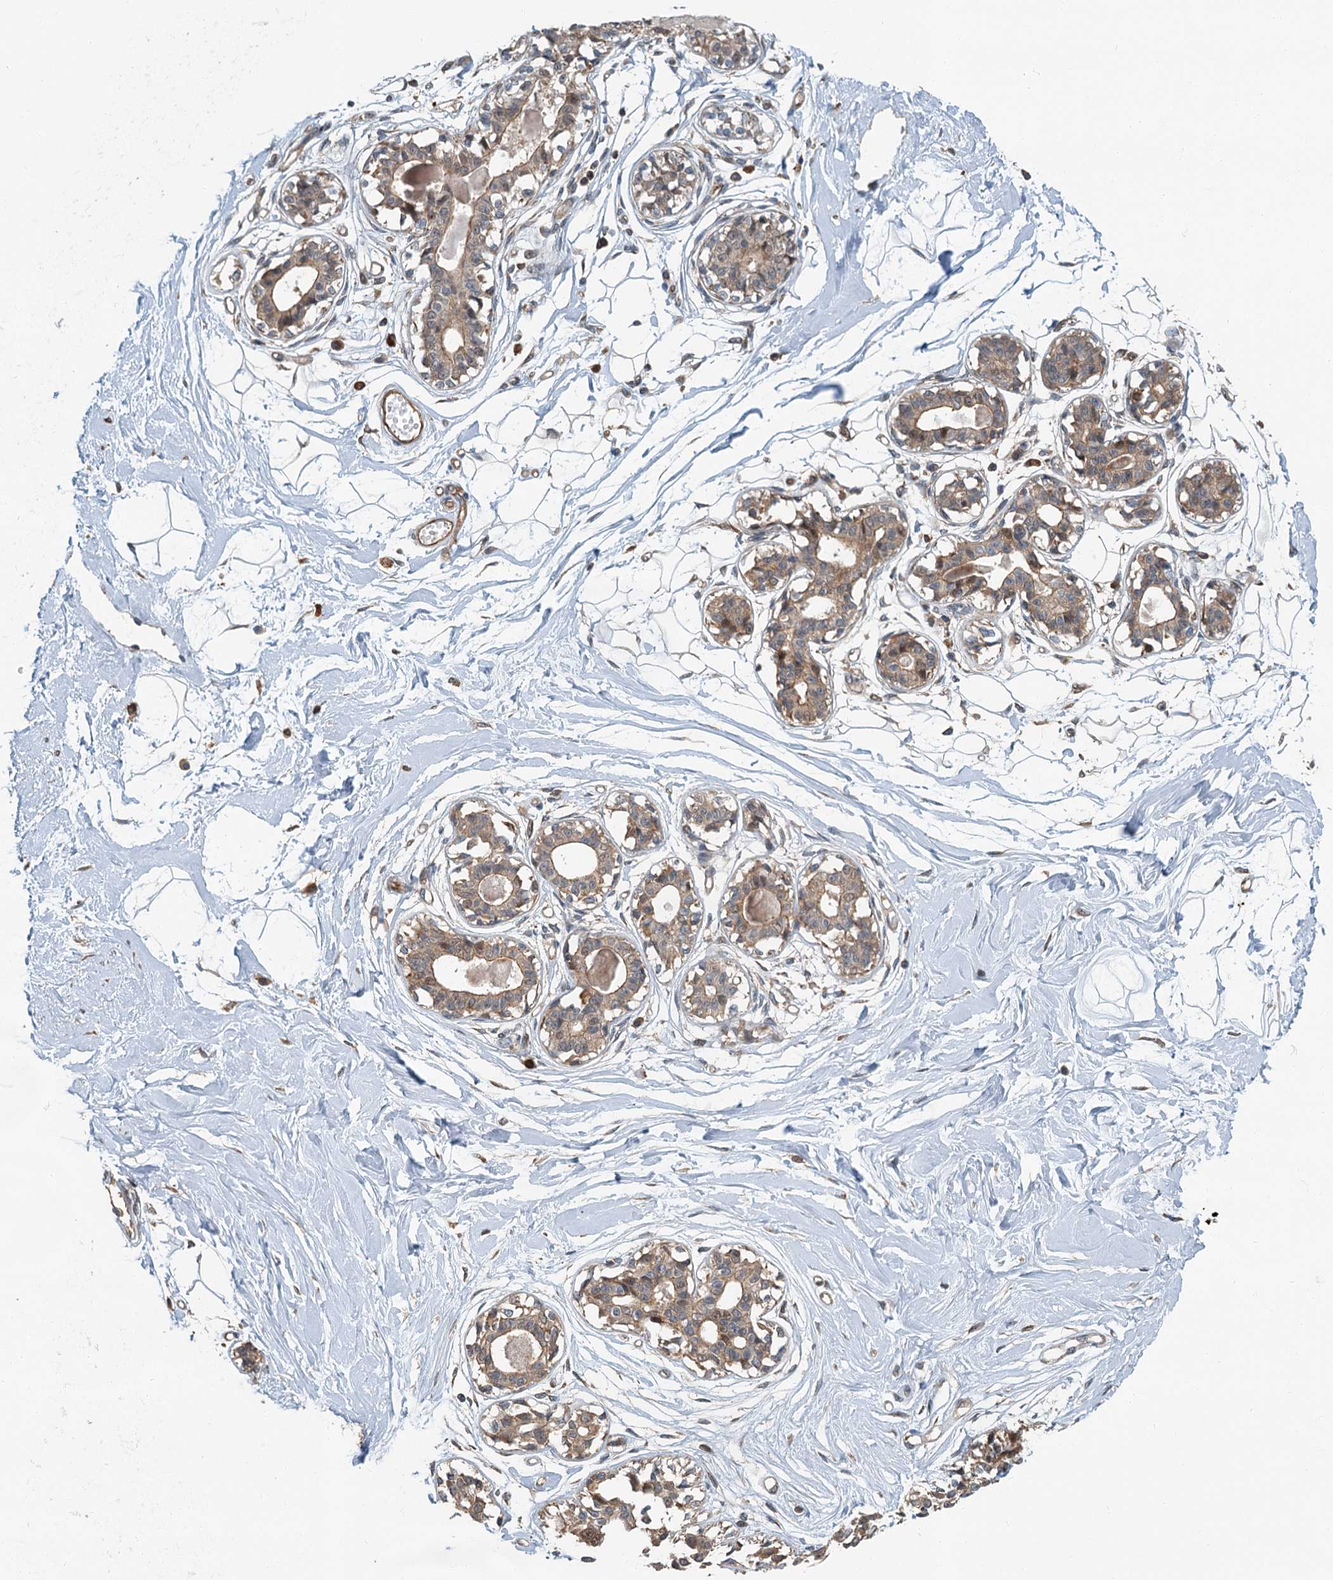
{"staining": {"intensity": "negative", "quantity": "none", "location": "none"}, "tissue": "breast", "cell_type": "Adipocytes", "image_type": "normal", "snomed": [{"axis": "morphology", "description": "Normal tissue, NOS"}, {"axis": "topography", "description": "Breast"}], "caption": "High power microscopy image of an immunohistochemistry histopathology image of normal breast, revealing no significant staining in adipocytes. (DAB IHC, high magnification).", "gene": "ZNF527", "patient": {"sex": "female", "age": 45}}